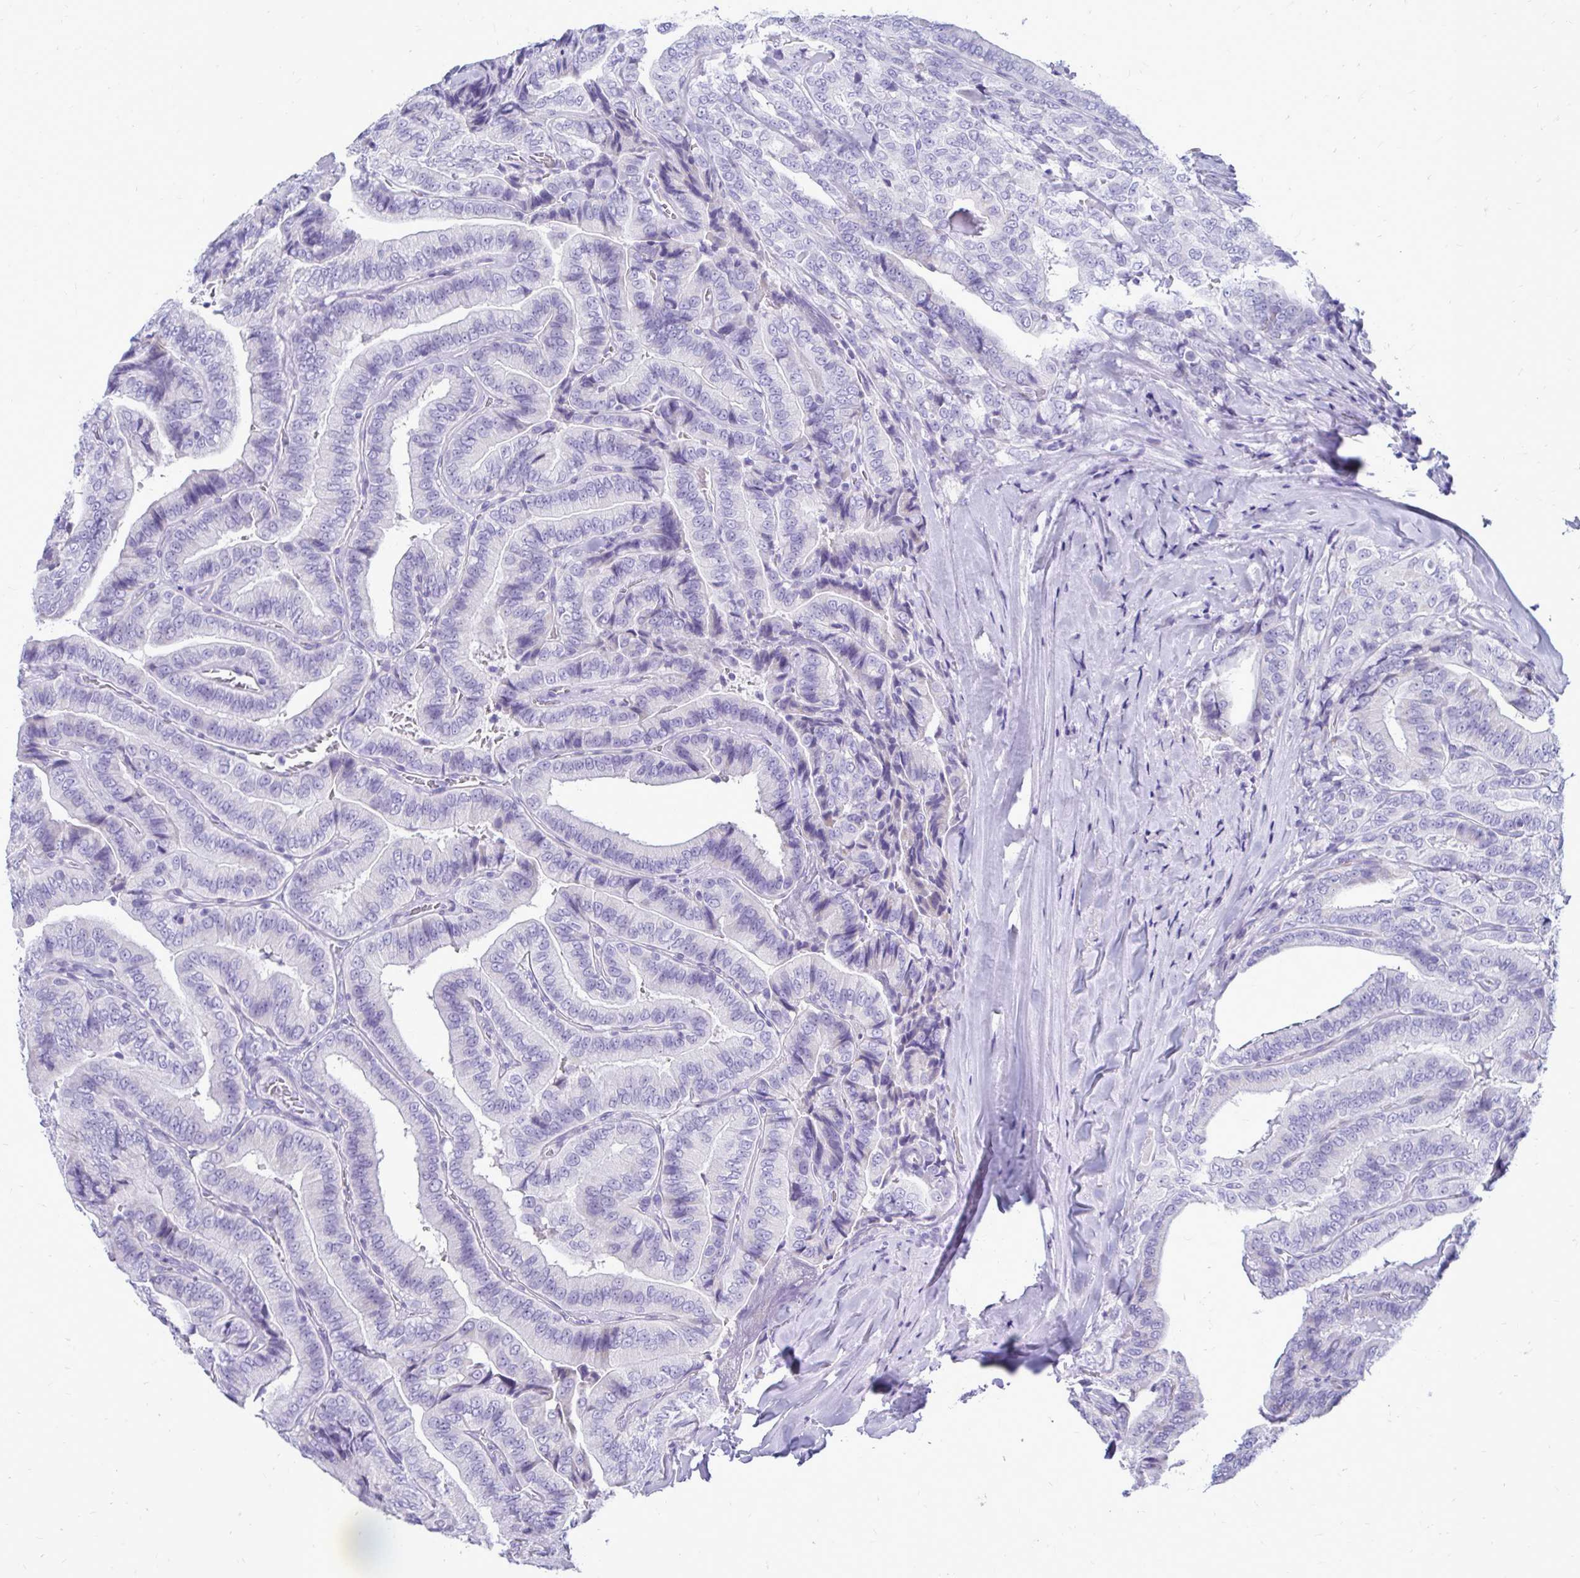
{"staining": {"intensity": "negative", "quantity": "none", "location": "none"}, "tissue": "thyroid cancer", "cell_type": "Tumor cells", "image_type": "cancer", "snomed": [{"axis": "morphology", "description": "Papillary adenocarcinoma, NOS"}, {"axis": "topography", "description": "Thyroid gland"}], "caption": "High power microscopy histopathology image of an immunohistochemistry micrograph of thyroid cancer, revealing no significant staining in tumor cells. (Immunohistochemistry, brightfield microscopy, high magnification).", "gene": "NANOGNB", "patient": {"sex": "male", "age": 61}}